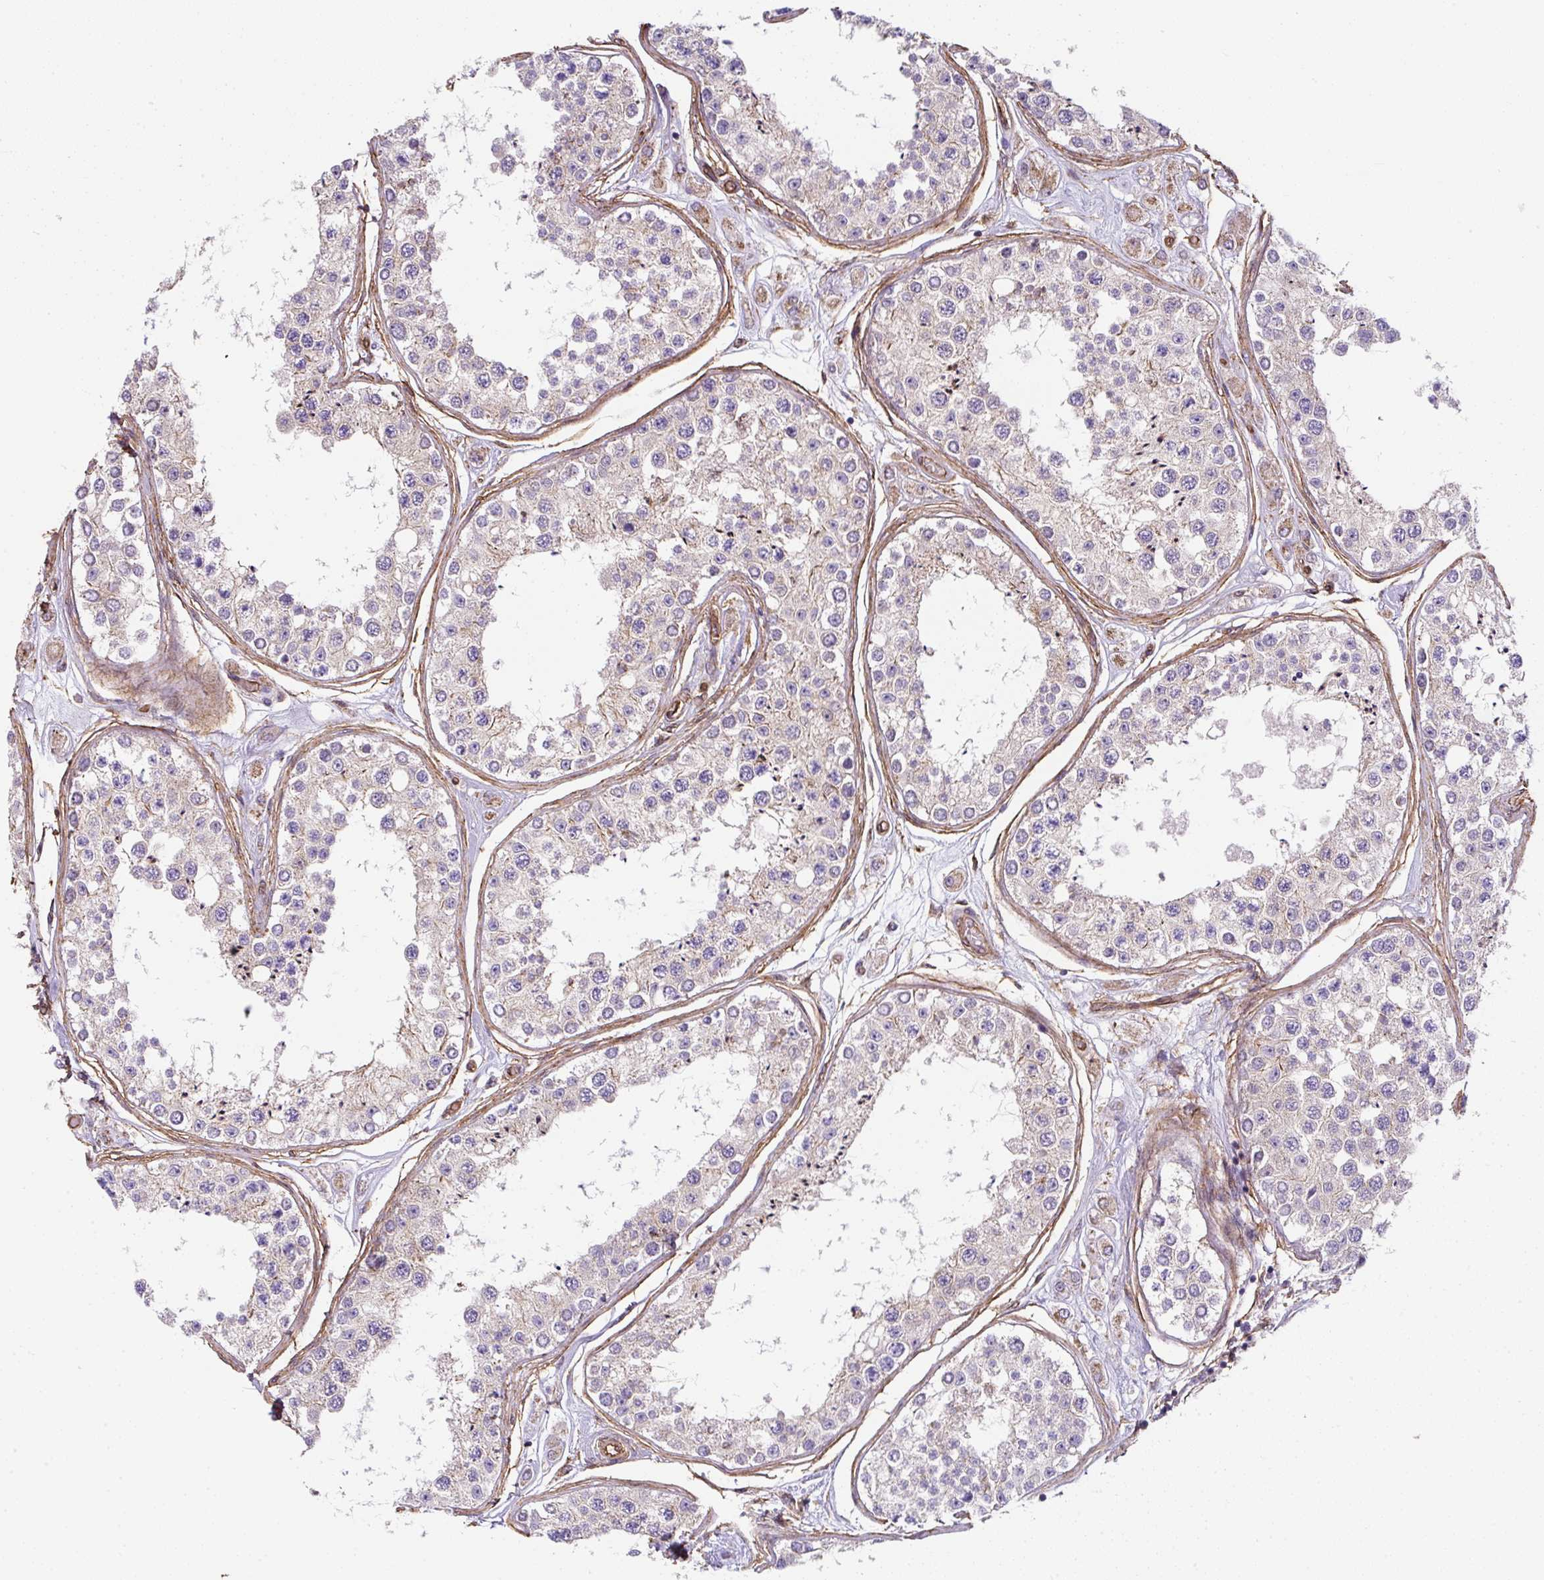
{"staining": {"intensity": "moderate", "quantity": "<25%", "location": "cytoplasmic/membranous"}, "tissue": "testis", "cell_type": "Cells in seminiferous ducts", "image_type": "normal", "snomed": [{"axis": "morphology", "description": "Normal tissue, NOS"}, {"axis": "topography", "description": "Testis"}], "caption": "Brown immunohistochemical staining in benign human testis demonstrates moderate cytoplasmic/membranous expression in approximately <25% of cells in seminiferous ducts.", "gene": "ANKUB1", "patient": {"sex": "male", "age": 25}}